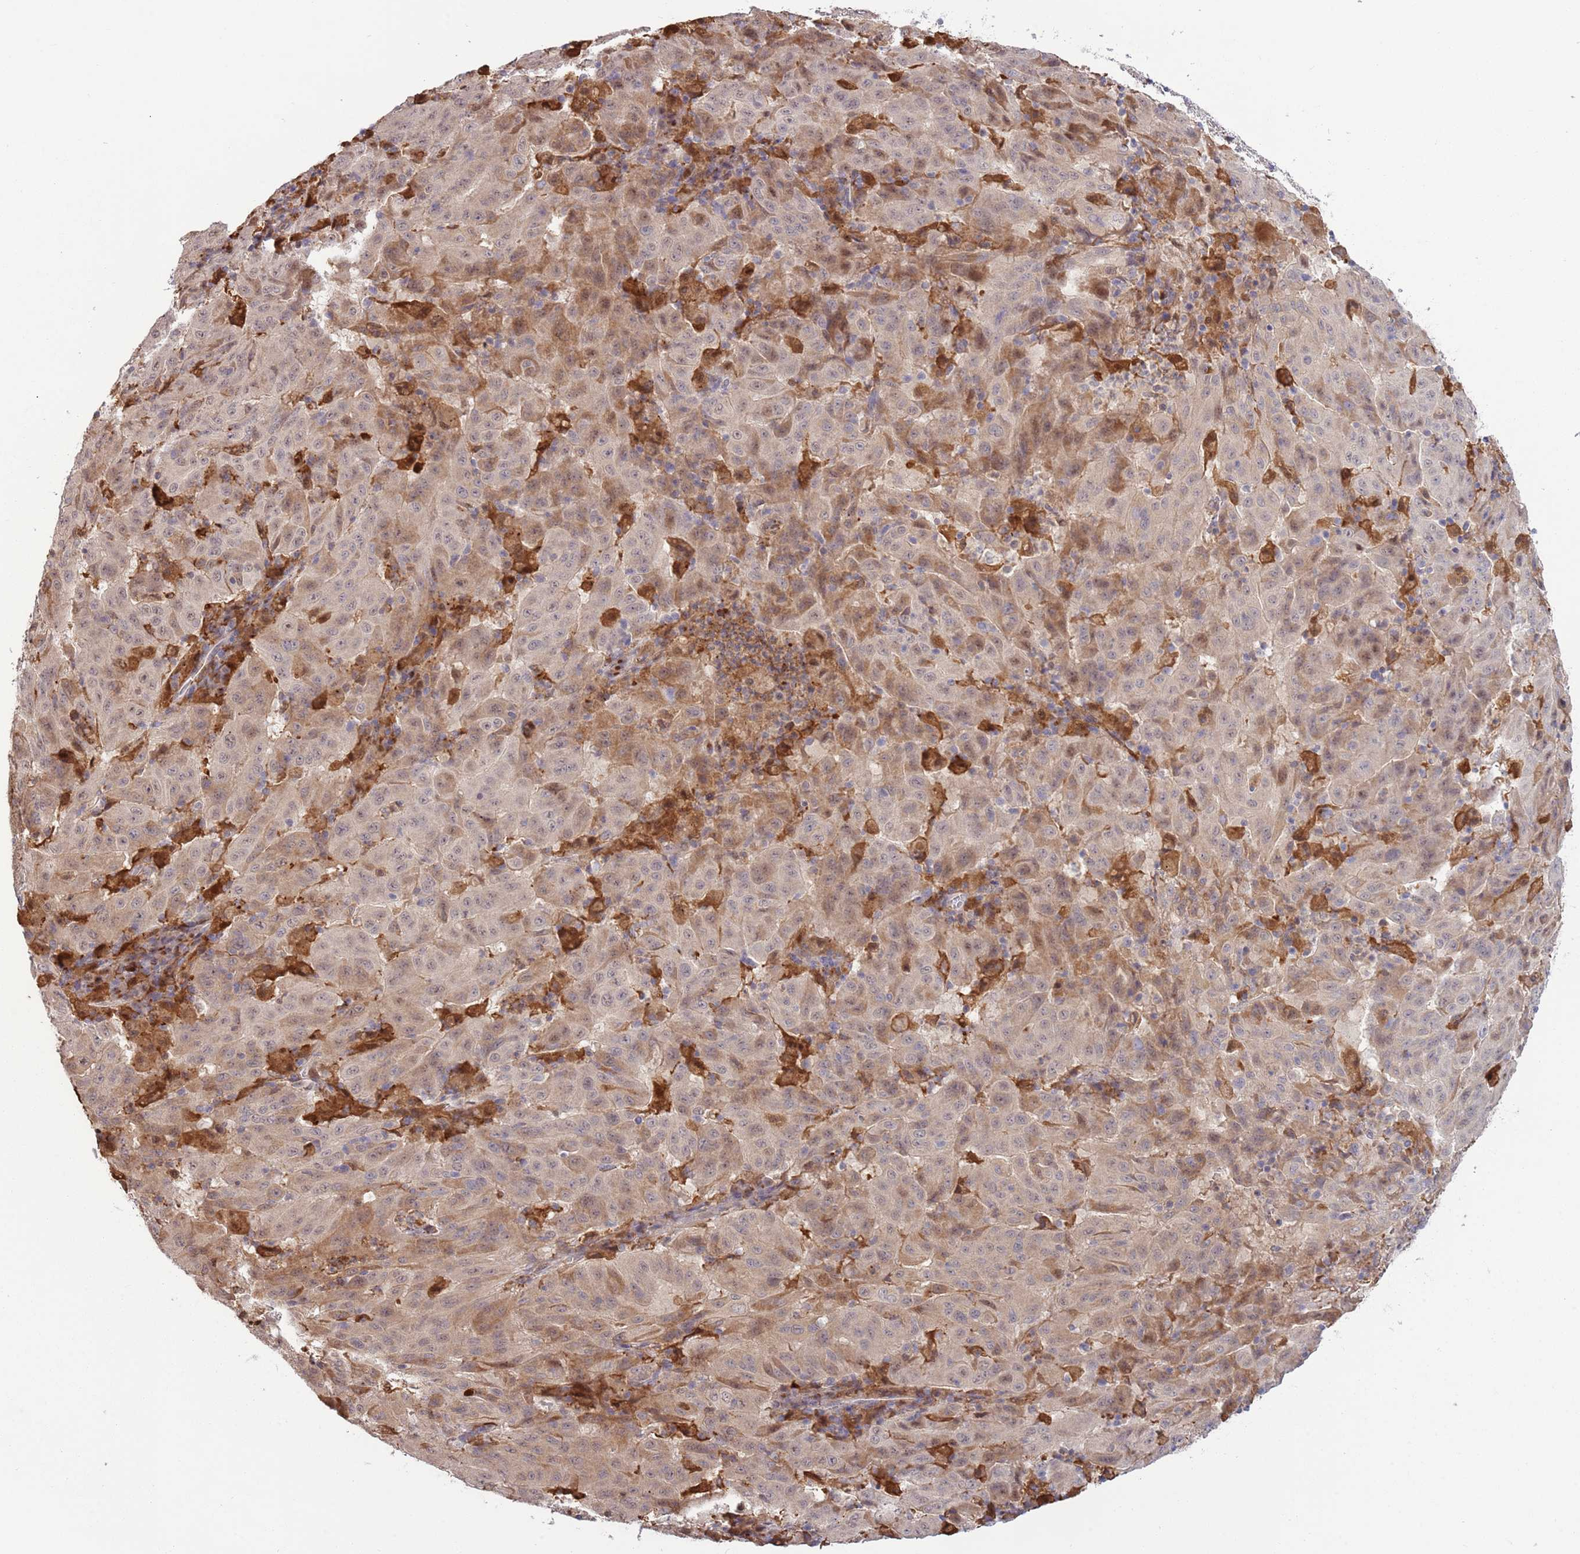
{"staining": {"intensity": "weak", "quantity": "25%-75%", "location": "cytoplasmic/membranous"}, "tissue": "pancreatic cancer", "cell_type": "Tumor cells", "image_type": "cancer", "snomed": [{"axis": "morphology", "description": "Adenocarcinoma, NOS"}, {"axis": "topography", "description": "Pancreas"}], "caption": "Approximately 25%-75% of tumor cells in human pancreatic adenocarcinoma display weak cytoplasmic/membranous protein staining as visualized by brown immunohistochemical staining.", "gene": "CCNJL", "patient": {"sex": "male", "age": 63}}